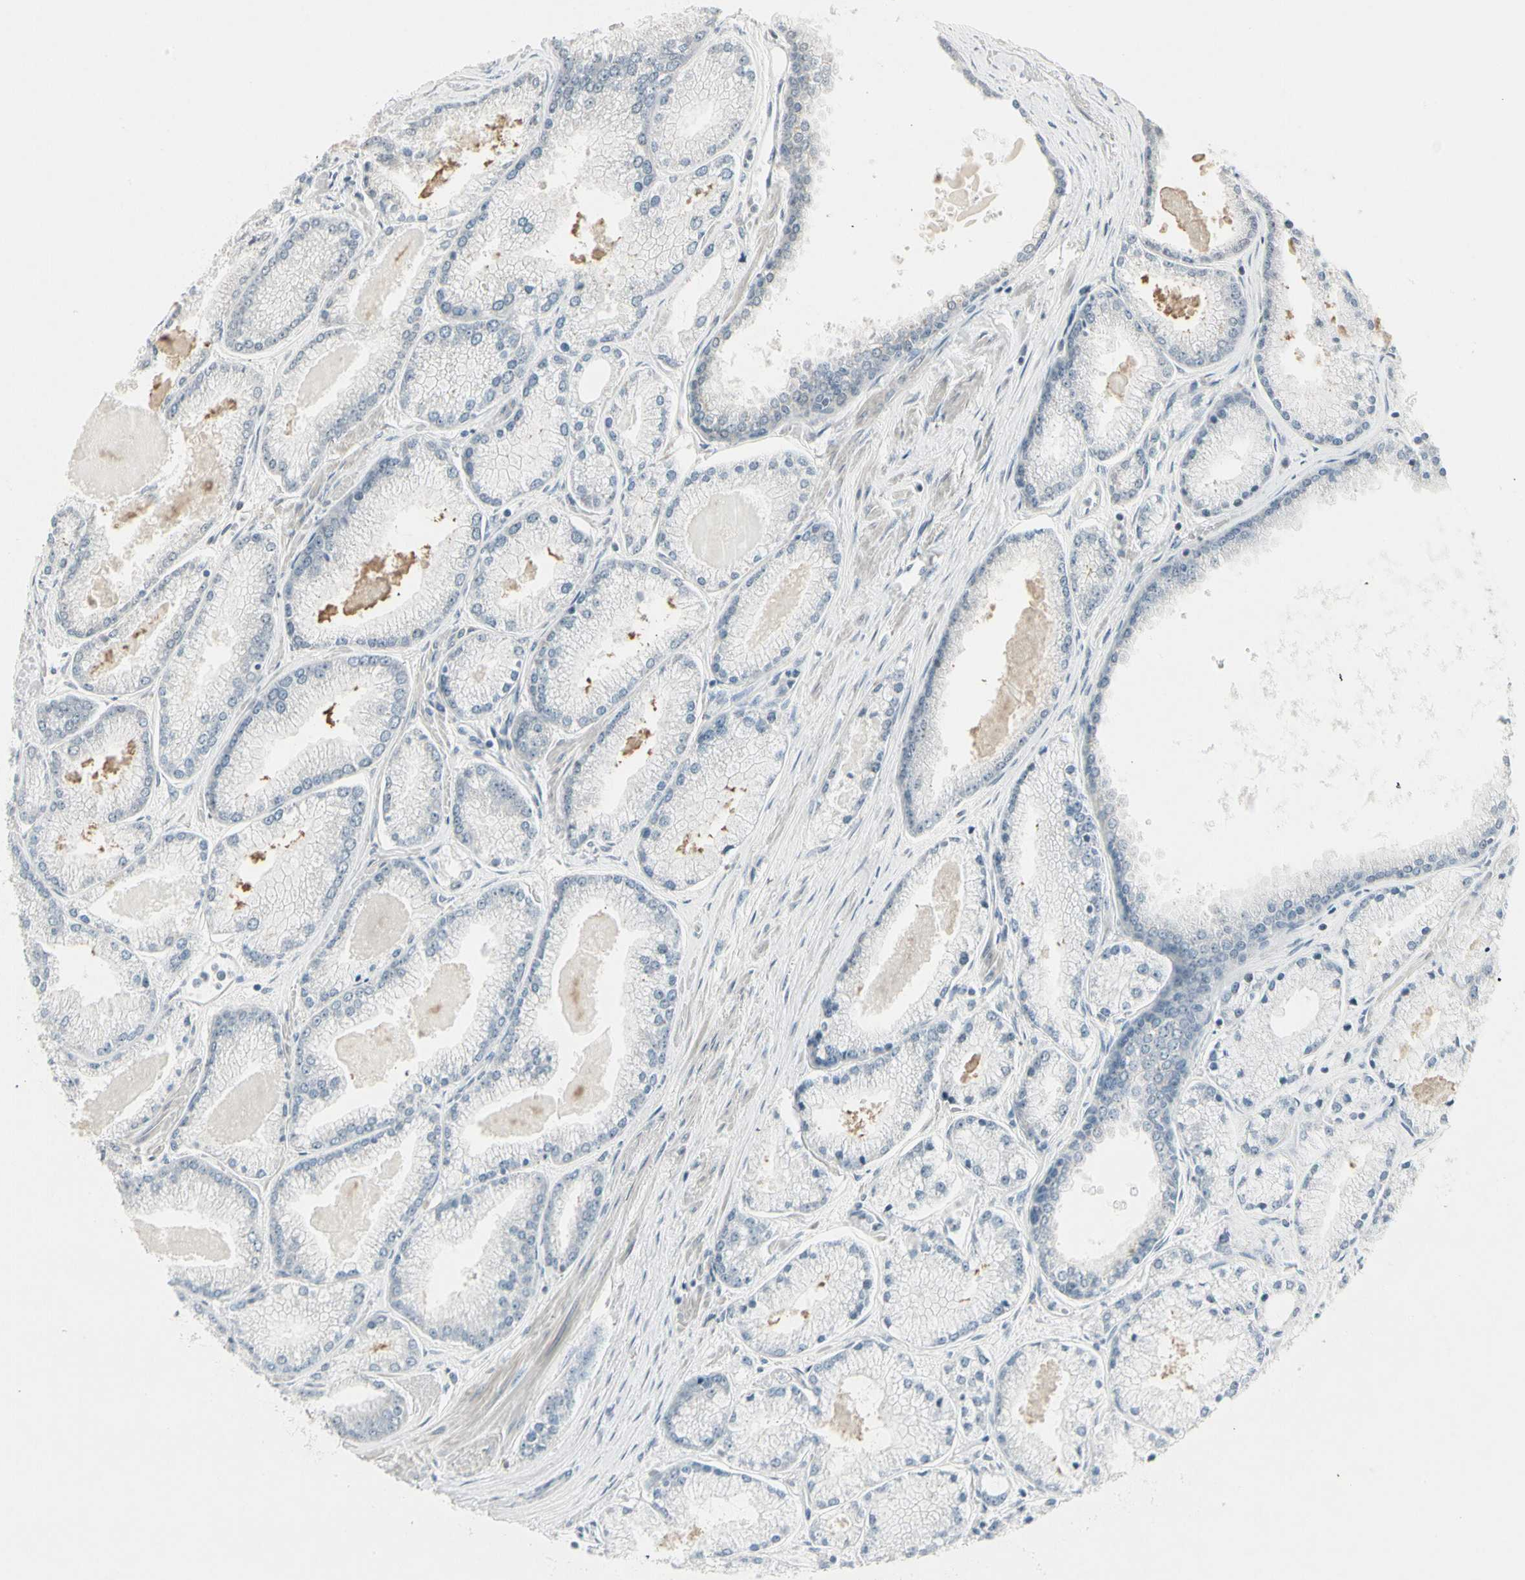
{"staining": {"intensity": "negative", "quantity": "none", "location": "none"}, "tissue": "prostate cancer", "cell_type": "Tumor cells", "image_type": "cancer", "snomed": [{"axis": "morphology", "description": "Adenocarcinoma, High grade"}, {"axis": "topography", "description": "Prostate"}], "caption": "This is an IHC micrograph of human prostate high-grade adenocarcinoma. There is no staining in tumor cells.", "gene": "DMPK", "patient": {"sex": "male", "age": 61}}